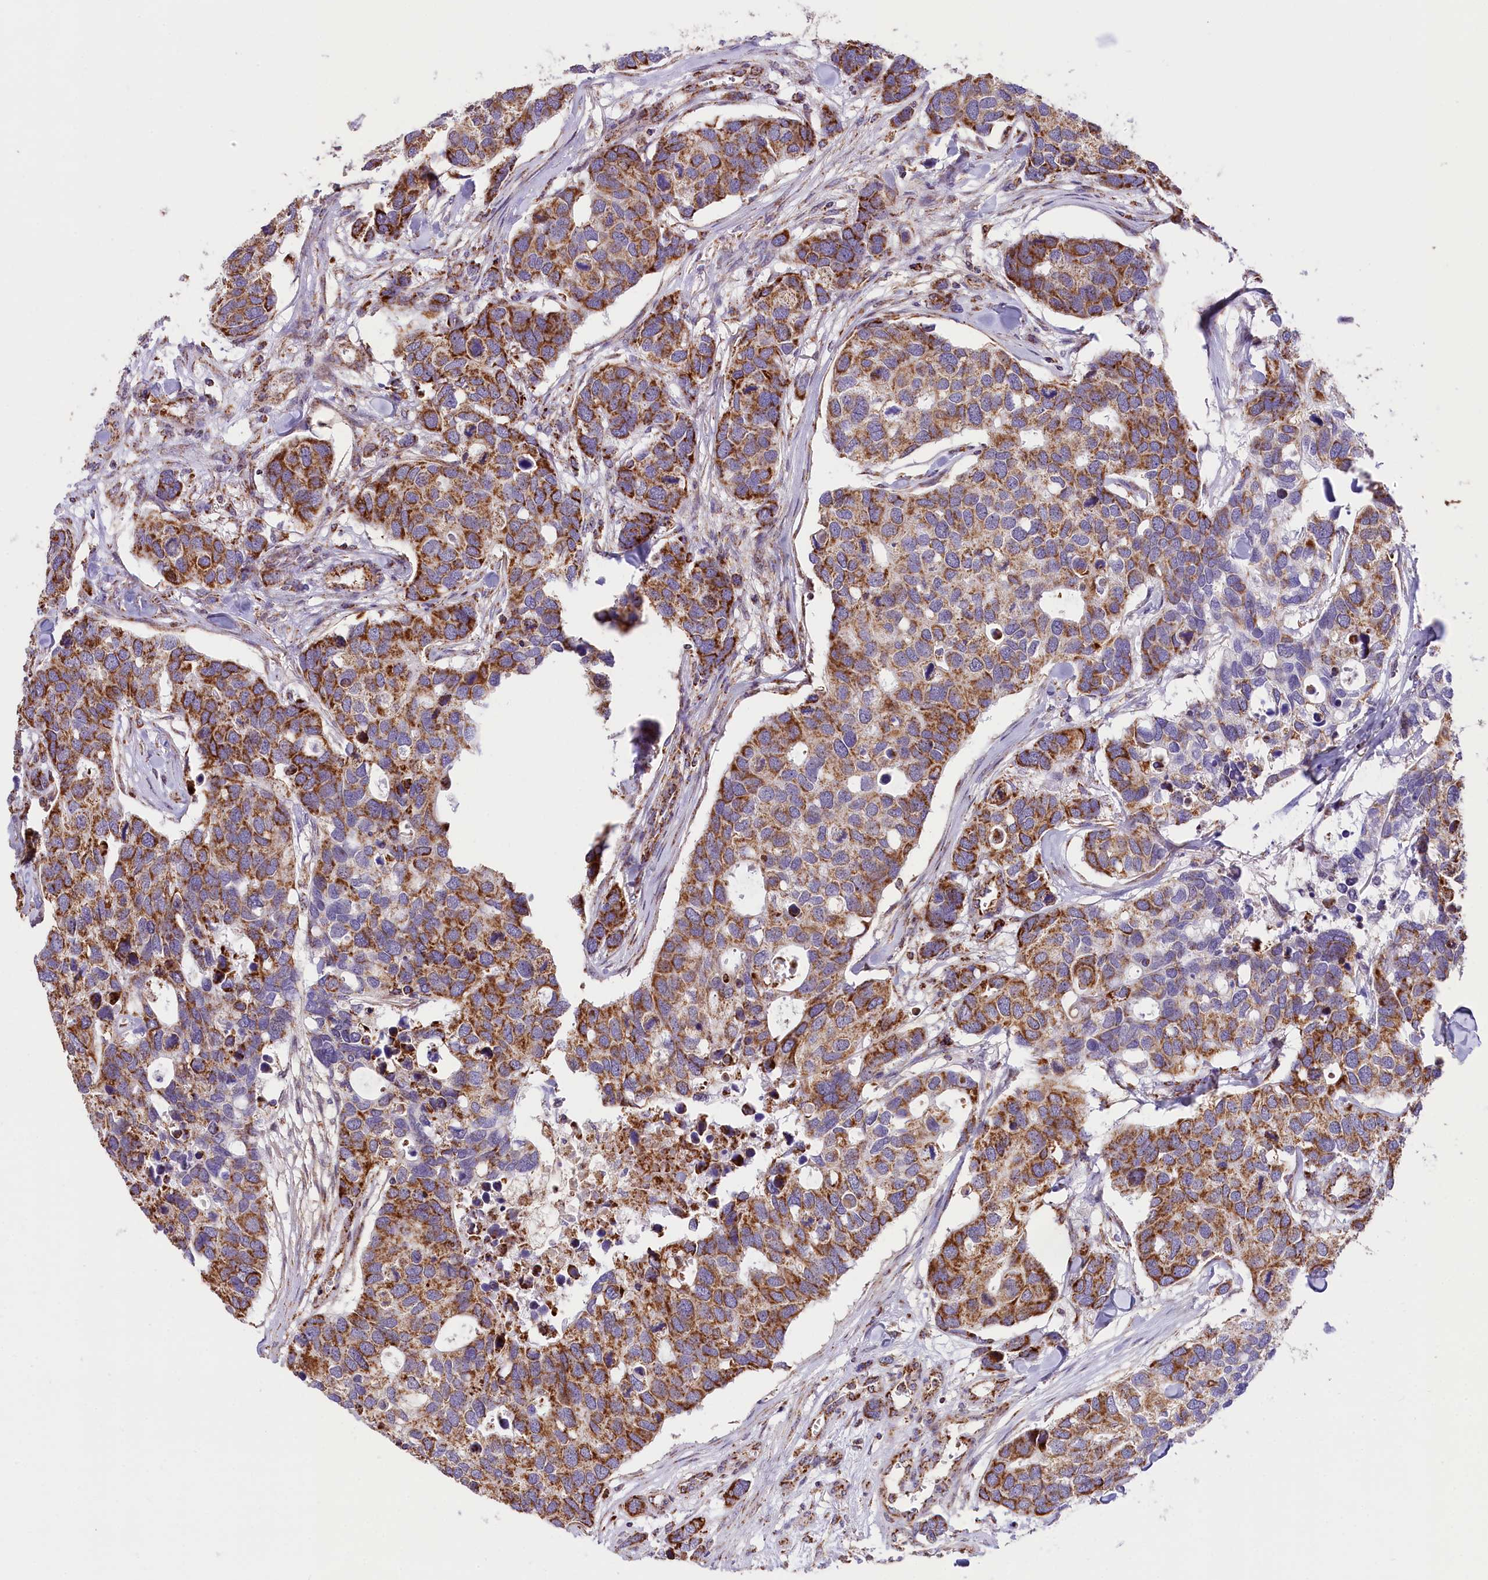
{"staining": {"intensity": "strong", "quantity": ">75%", "location": "cytoplasmic/membranous"}, "tissue": "breast cancer", "cell_type": "Tumor cells", "image_type": "cancer", "snomed": [{"axis": "morphology", "description": "Duct carcinoma"}, {"axis": "topography", "description": "Breast"}], "caption": "Breast cancer stained with a protein marker displays strong staining in tumor cells.", "gene": "NDUFA8", "patient": {"sex": "female", "age": 83}}